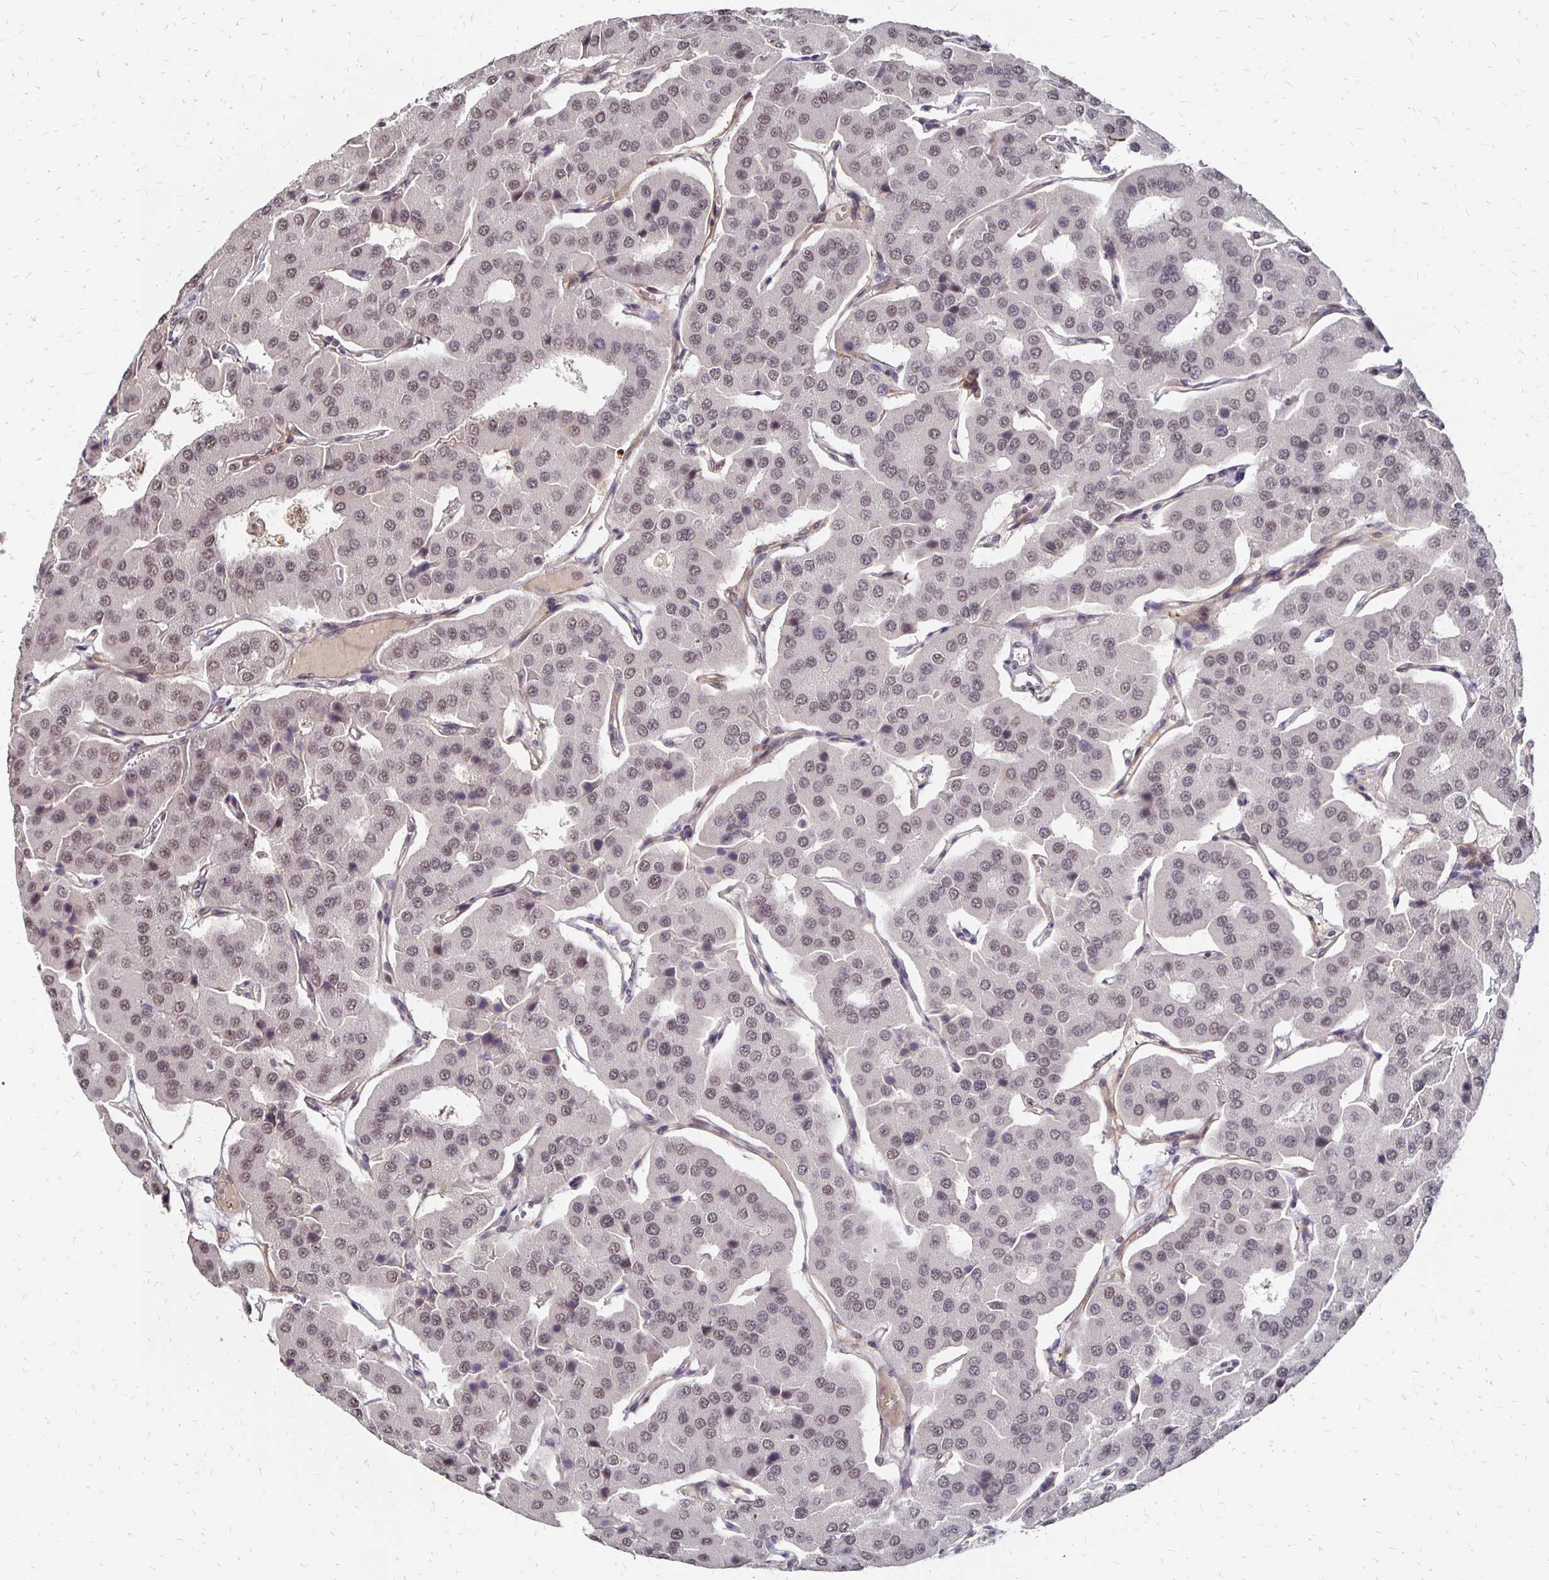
{"staining": {"intensity": "weak", "quantity": "25%-75%", "location": "nuclear"}, "tissue": "parathyroid gland", "cell_type": "Glandular cells", "image_type": "normal", "snomed": [{"axis": "morphology", "description": "Normal tissue, NOS"}, {"axis": "morphology", "description": "Adenoma, NOS"}, {"axis": "topography", "description": "Parathyroid gland"}], "caption": "Immunohistochemistry staining of normal parathyroid gland, which exhibits low levels of weak nuclear staining in approximately 25%-75% of glandular cells indicating weak nuclear protein positivity. The staining was performed using DAB (brown) for protein detection and nuclei were counterstained in hematoxylin (blue).", "gene": "CLASRP", "patient": {"sex": "female", "age": 86}}